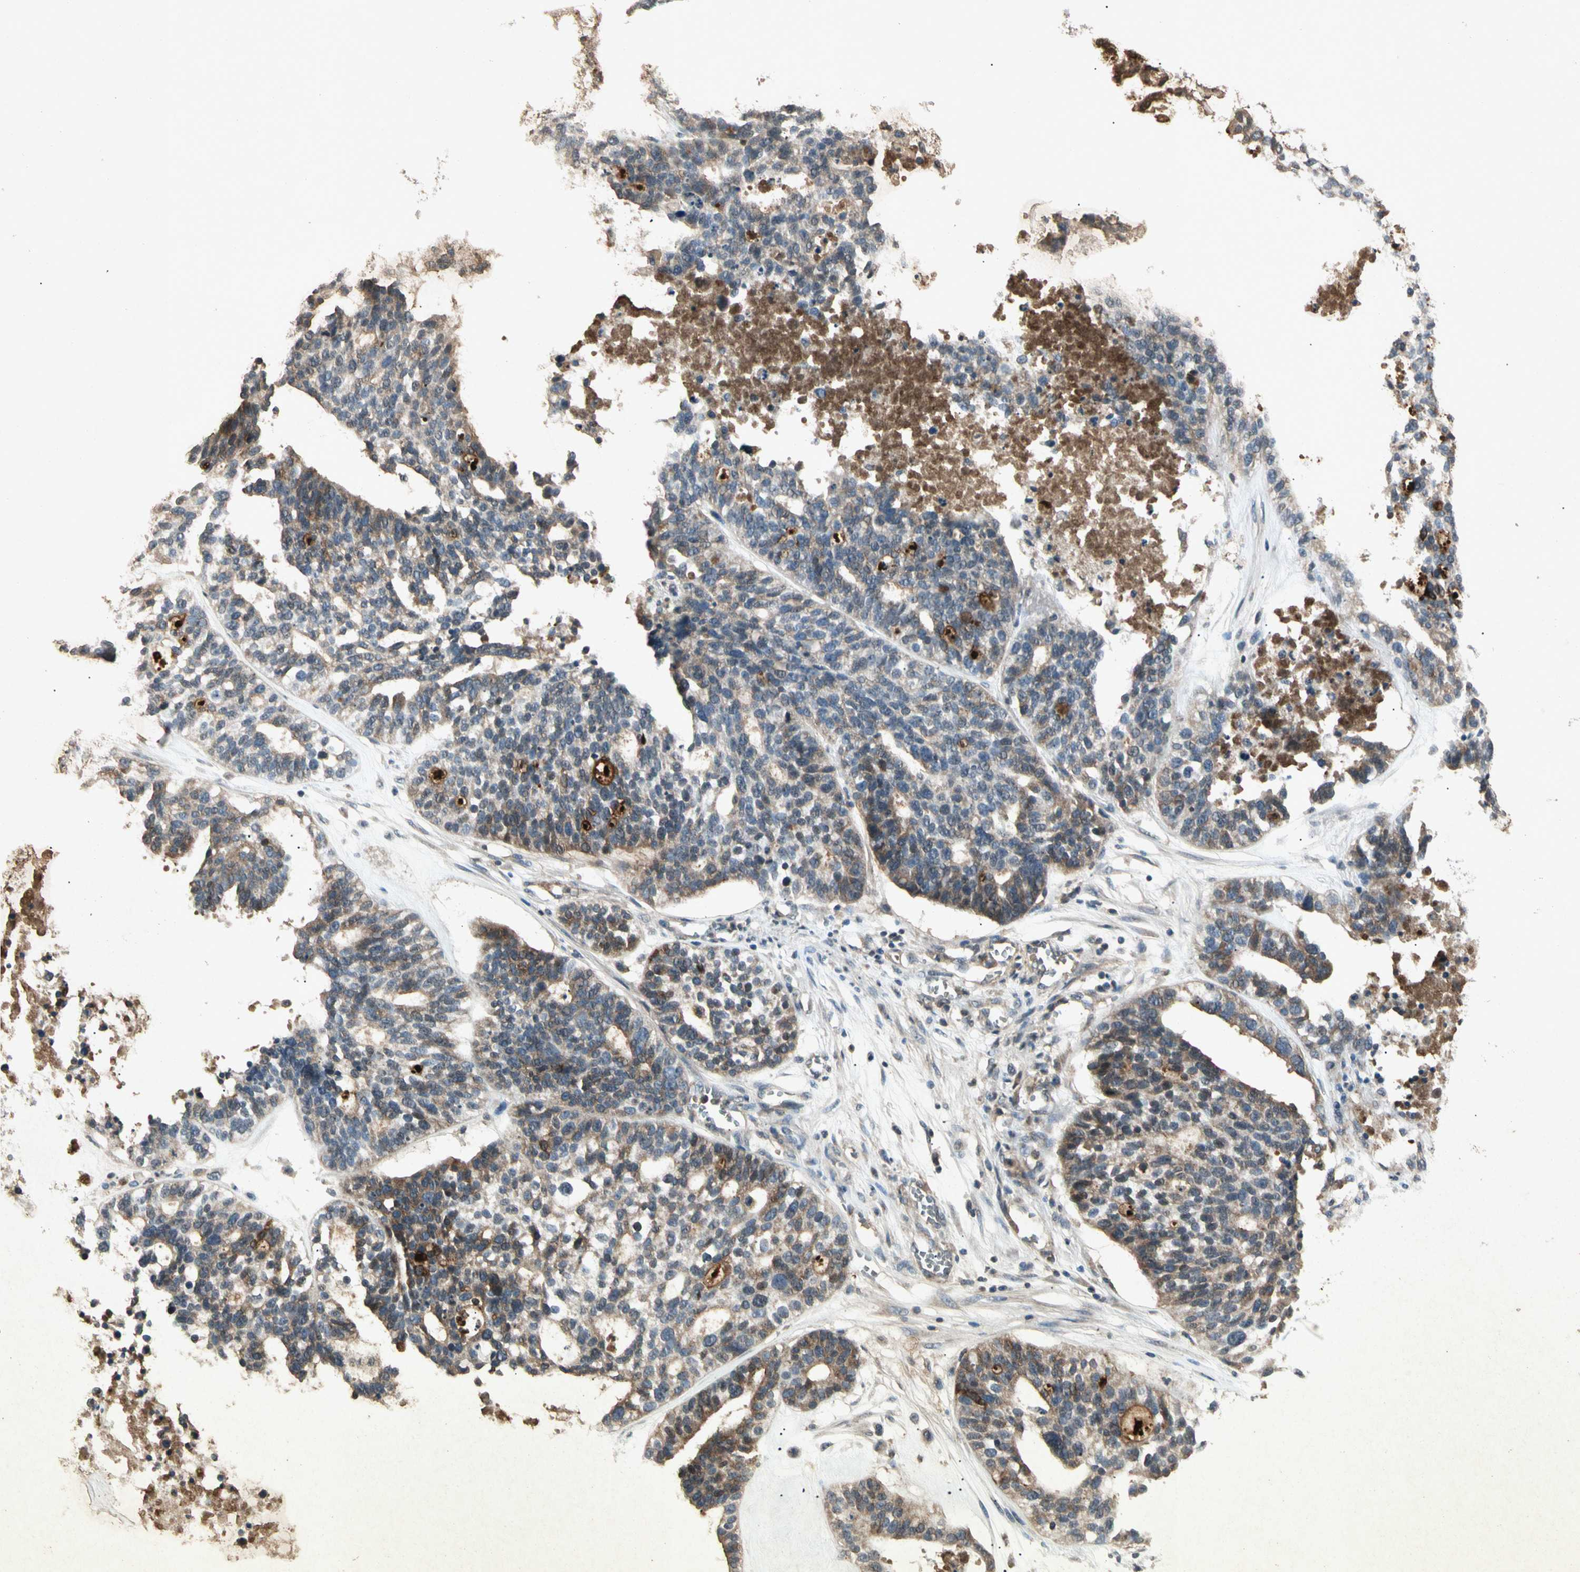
{"staining": {"intensity": "moderate", "quantity": "25%-75%", "location": "cytoplasmic/membranous"}, "tissue": "ovarian cancer", "cell_type": "Tumor cells", "image_type": "cancer", "snomed": [{"axis": "morphology", "description": "Cystadenocarcinoma, serous, NOS"}, {"axis": "topography", "description": "Ovary"}], "caption": "Protein expression analysis of human ovarian cancer reveals moderate cytoplasmic/membranous positivity in about 25%-75% of tumor cells. (Stains: DAB in brown, nuclei in blue, Microscopy: brightfield microscopy at high magnification).", "gene": "CP", "patient": {"sex": "female", "age": 59}}